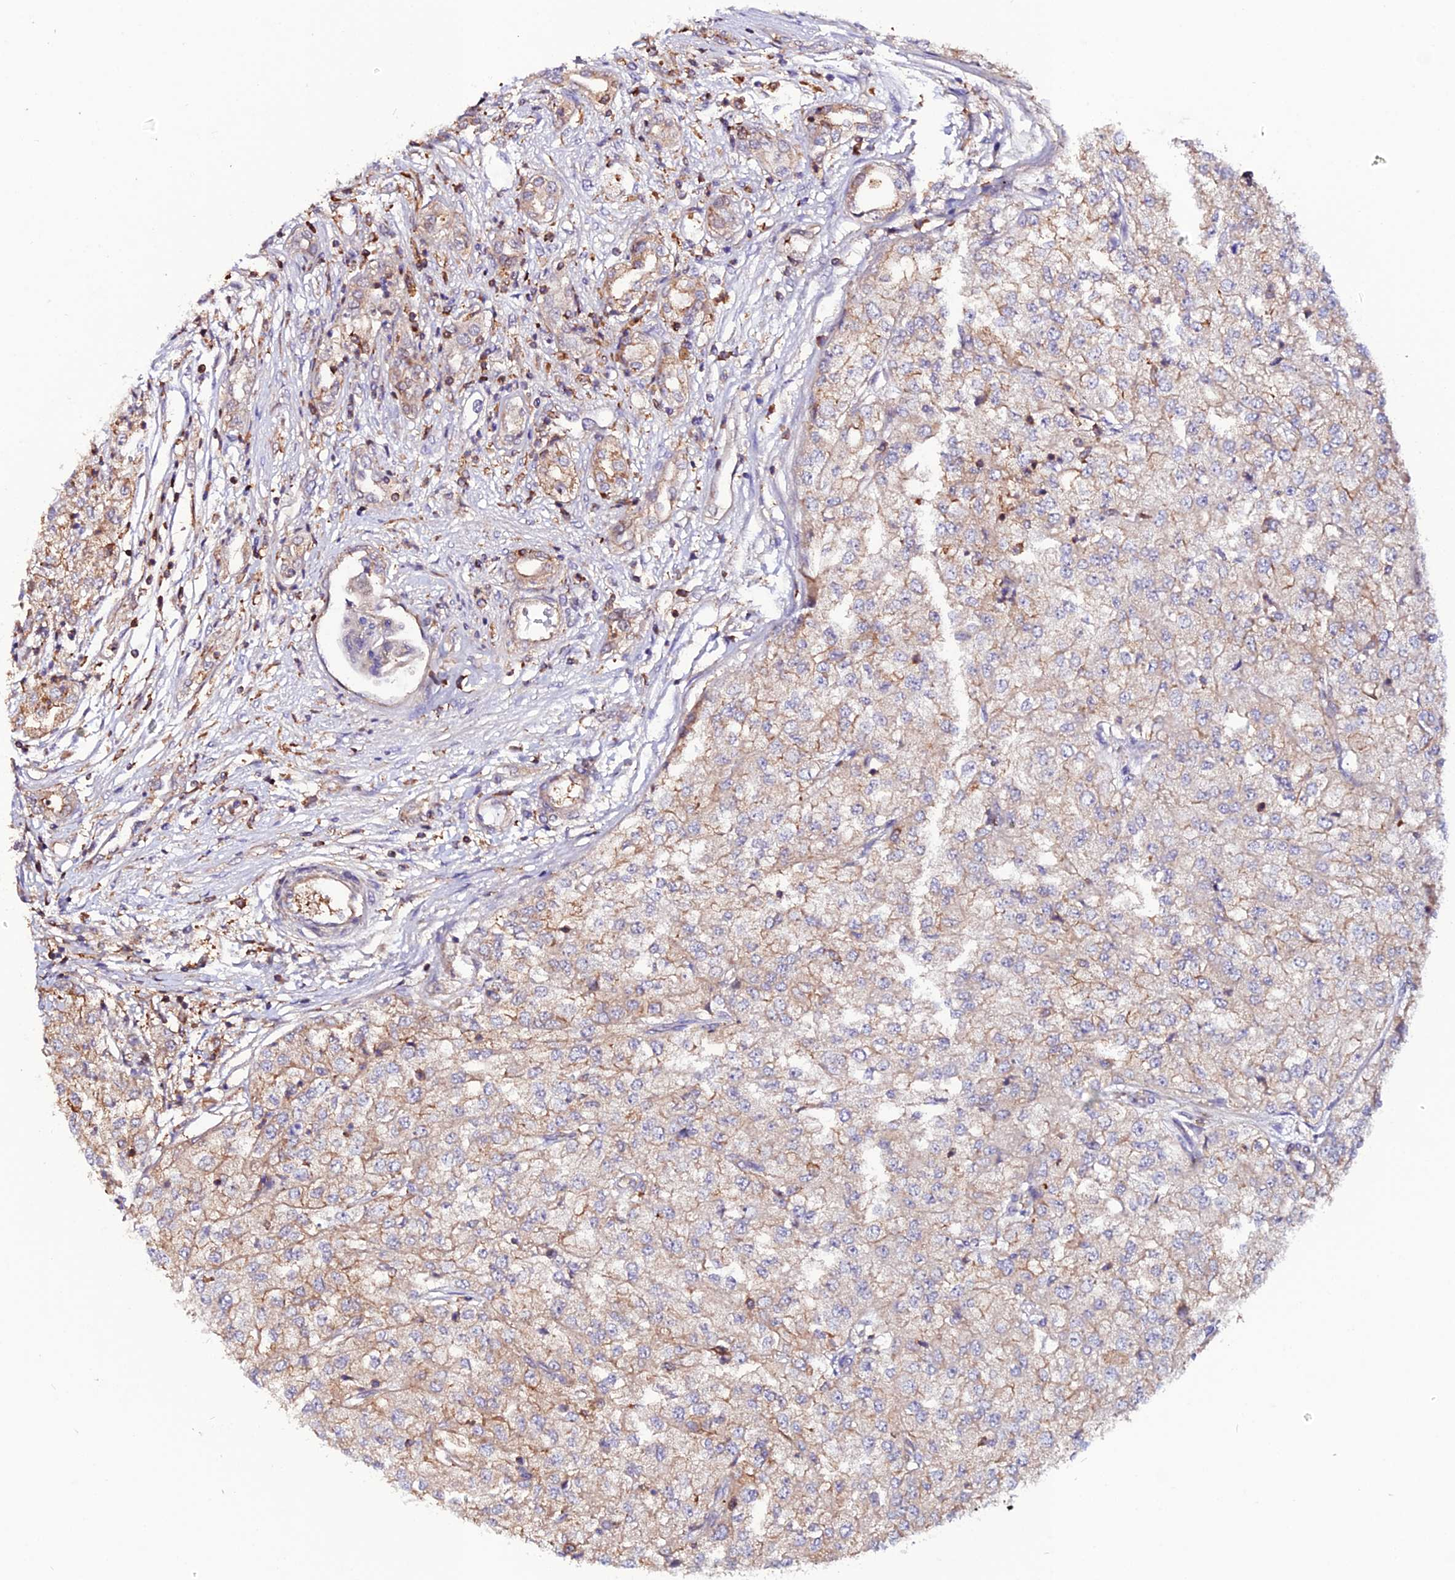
{"staining": {"intensity": "moderate", "quantity": ">75%", "location": "cytoplasmic/membranous"}, "tissue": "renal cancer", "cell_type": "Tumor cells", "image_type": "cancer", "snomed": [{"axis": "morphology", "description": "Adenocarcinoma, NOS"}, {"axis": "topography", "description": "Kidney"}], "caption": "Protein staining by immunohistochemistry shows moderate cytoplasmic/membranous expression in about >75% of tumor cells in renal adenocarcinoma. The staining is performed using DAB (3,3'-diaminobenzidine) brown chromogen to label protein expression. The nuclei are counter-stained blue using hematoxylin.", "gene": "USP17L15", "patient": {"sex": "female", "age": 54}}